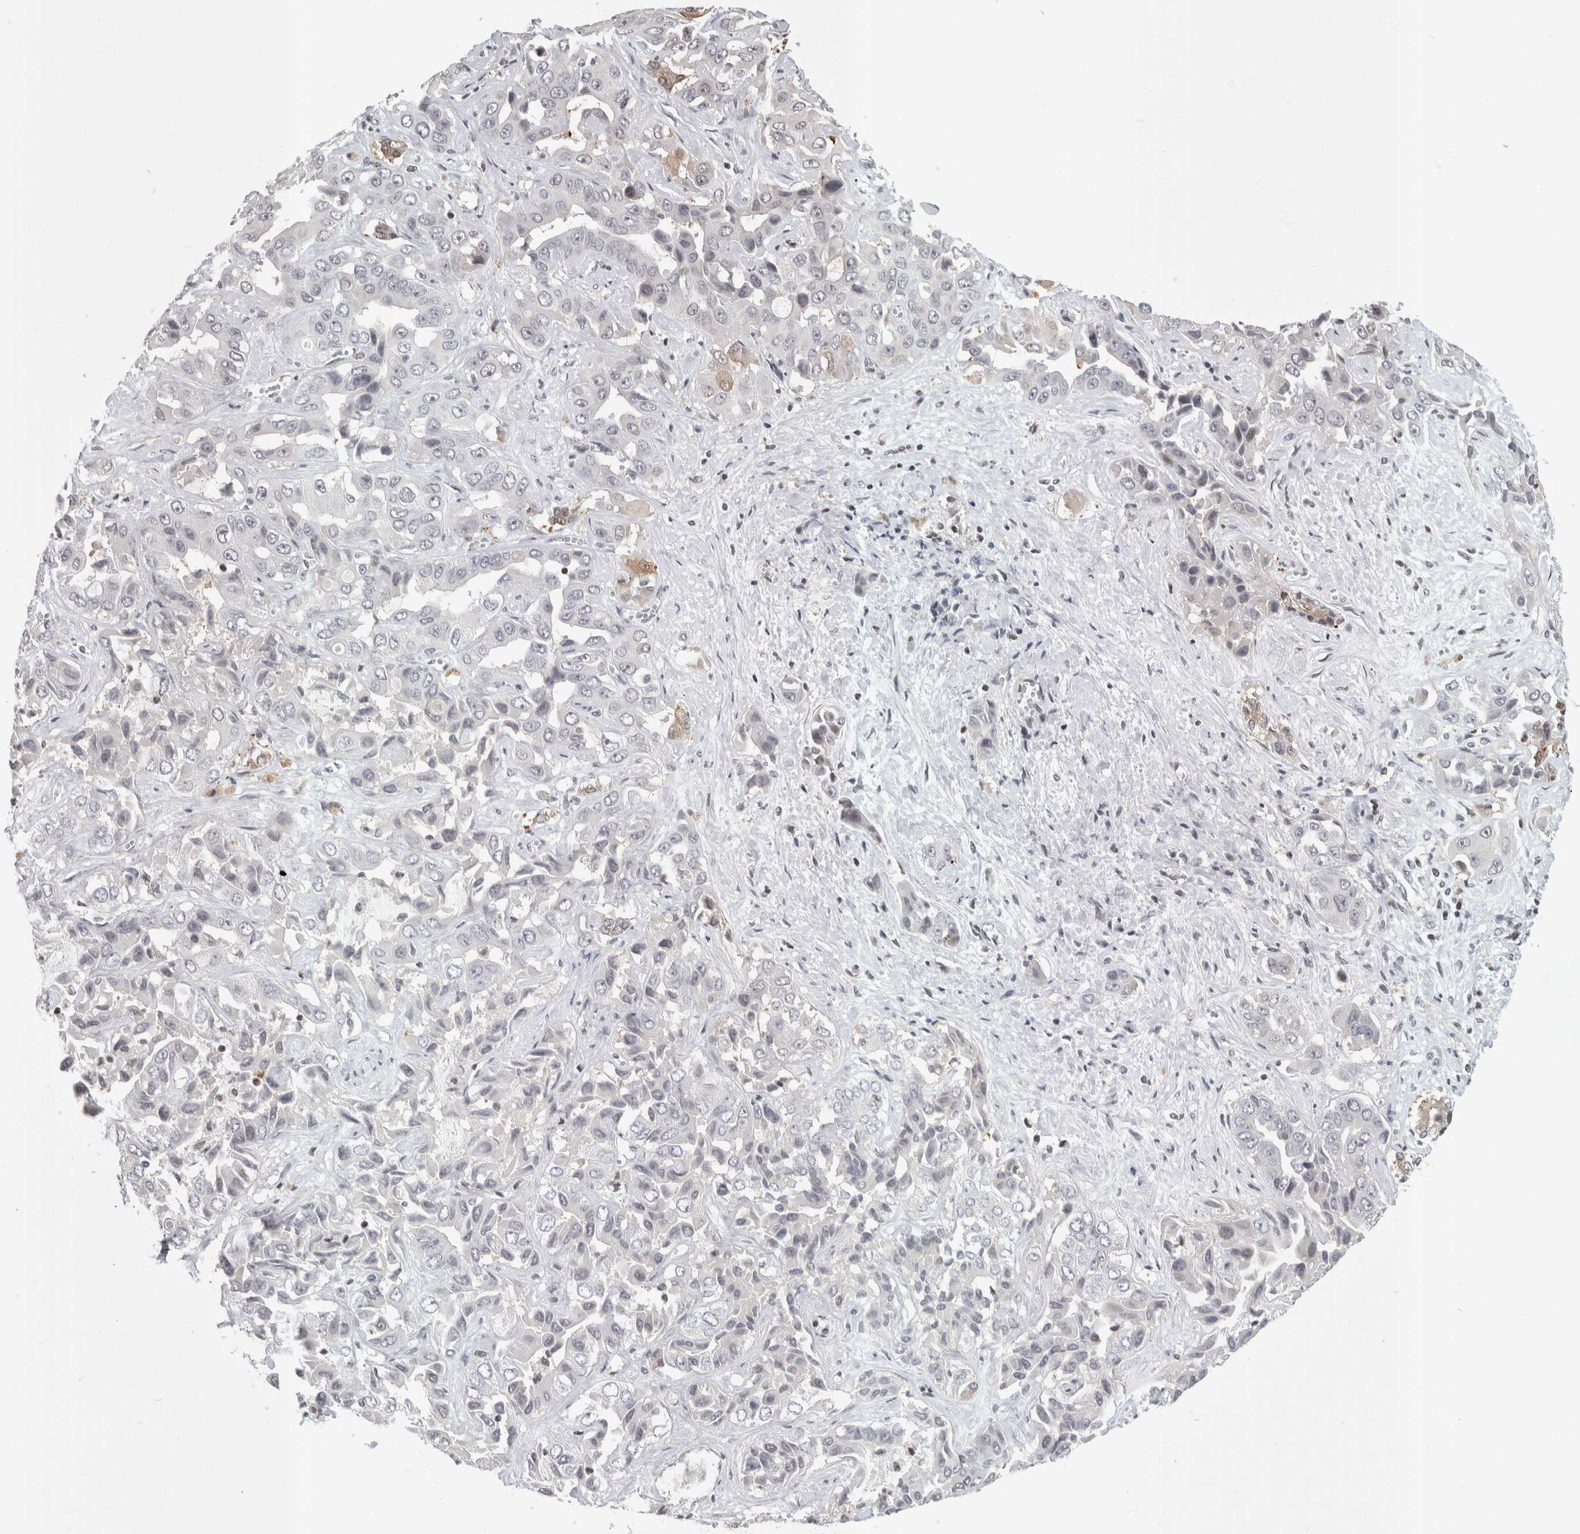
{"staining": {"intensity": "negative", "quantity": "none", "location": "none"}, "tissue": "liver cancer", "cell_type": "Tumor cells", "image_type": "cancer", "snomed": [{"axis": "morphology", "description": "Cholangiocarcinoma"}, {"axis": "topography", "description": "Liver"}], "caption": "Photomicrograph shows no significant protein expression in tumor cells of liver cholangiocarcinoma. (DAB (3,3'-diaminobenzidine) immunohistochemistry, high magnification).", "gene": "ZSCAN21", "patient": {"sex": "female", "age": 52}}